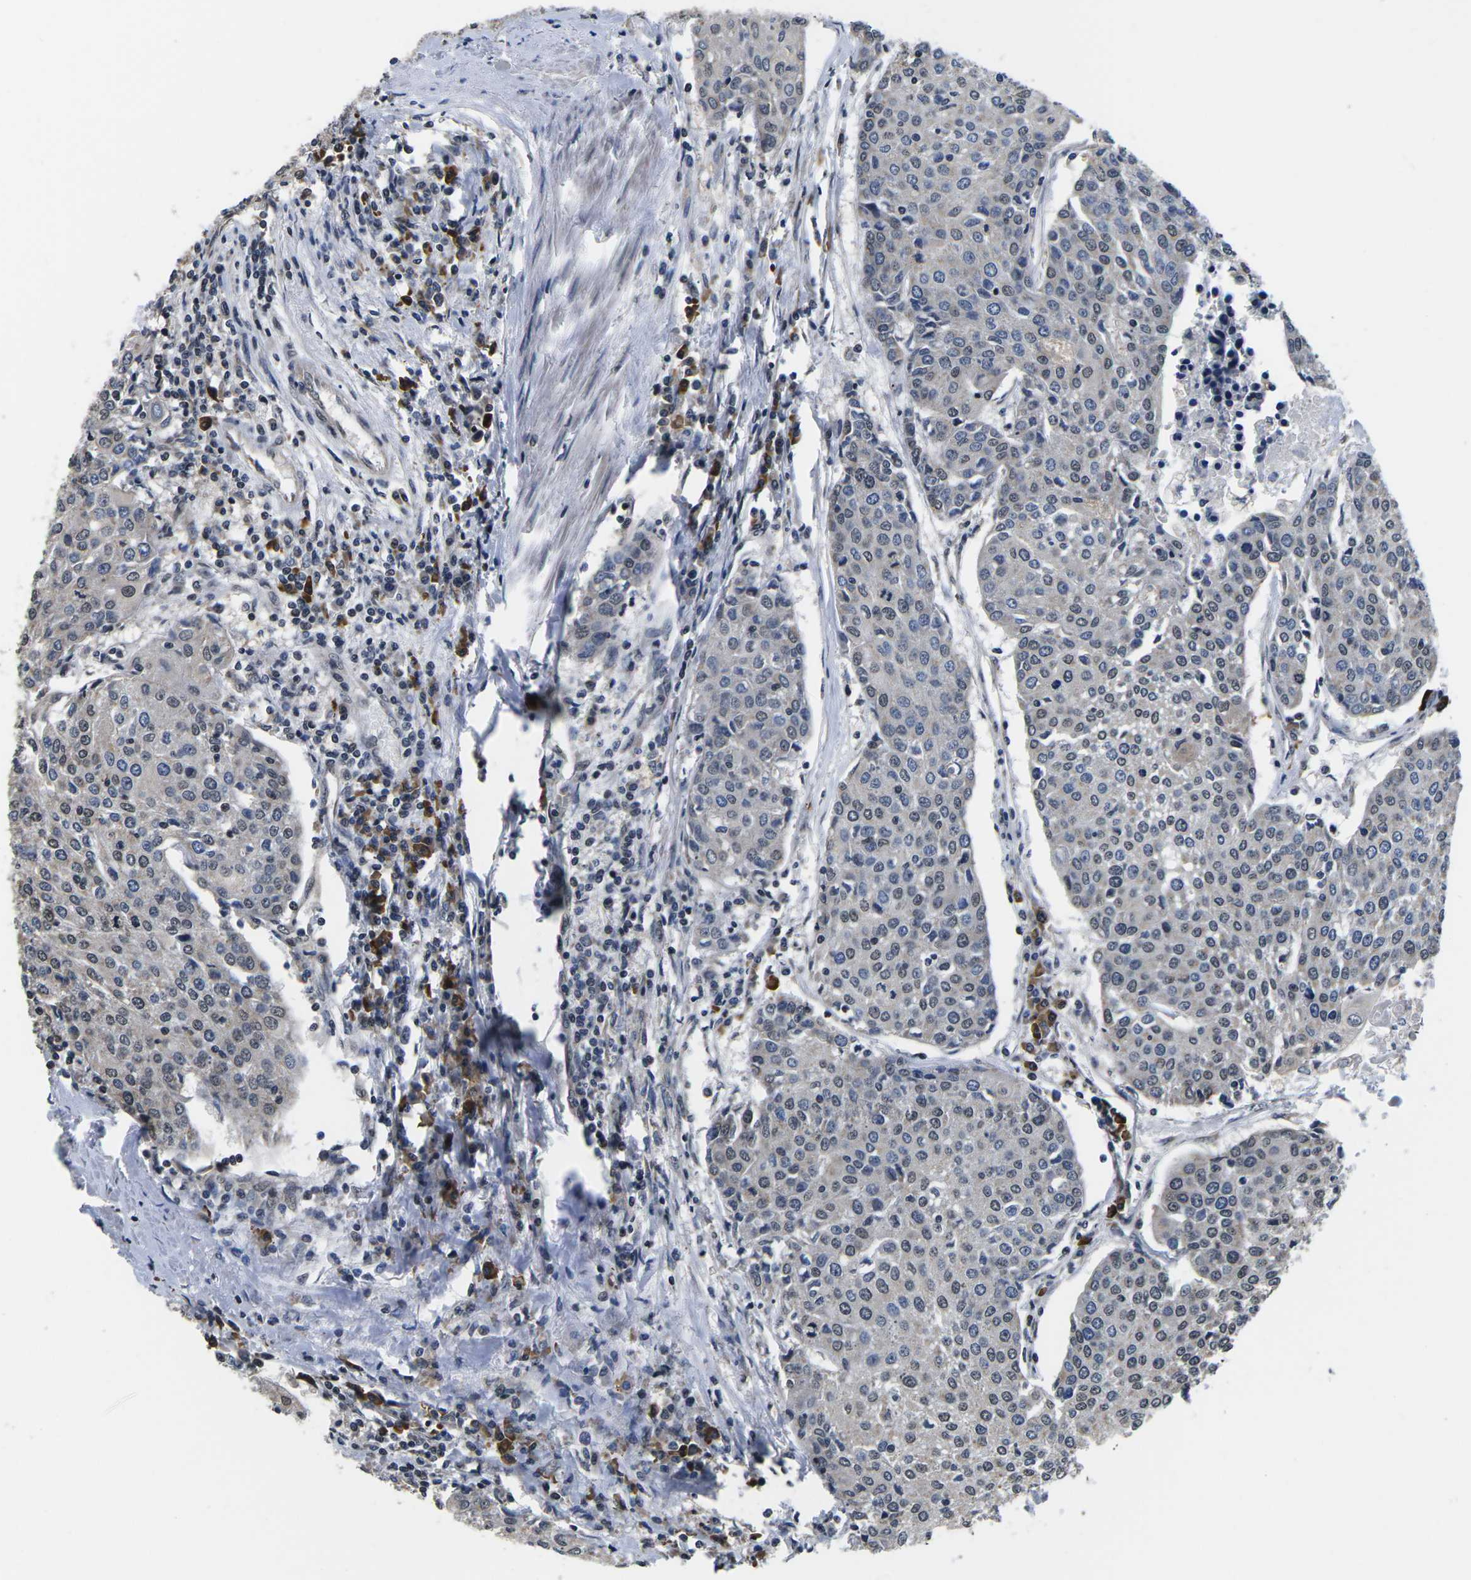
{"staining": {"intensity": "weak", "quantity": "25%-75%", "location": "nuclear"}, "tissue": "urothelial cancer", "cell_type": "Tumor cells", "image_type": "cancer", "snomed": [{"axis": "morphology", "description": "Urothelial carcinoma, High grade"}, {"axis": "topography", "description": "Urinary bladder"}], "caption": "Brown immunohistochemical staining in human urothelial cancer exhibits weak nuclear positivity in about 25%-75% of tumor cells. The staining was performed using DAB (3,3'-diaminobenzidine) to visualize the protein expression in brown, while the nuclei were stained in blue with hematoxylin (Magnification: 20x).", "gene": "CCNE1", "patient": {"sex": "female", "age": 85}}